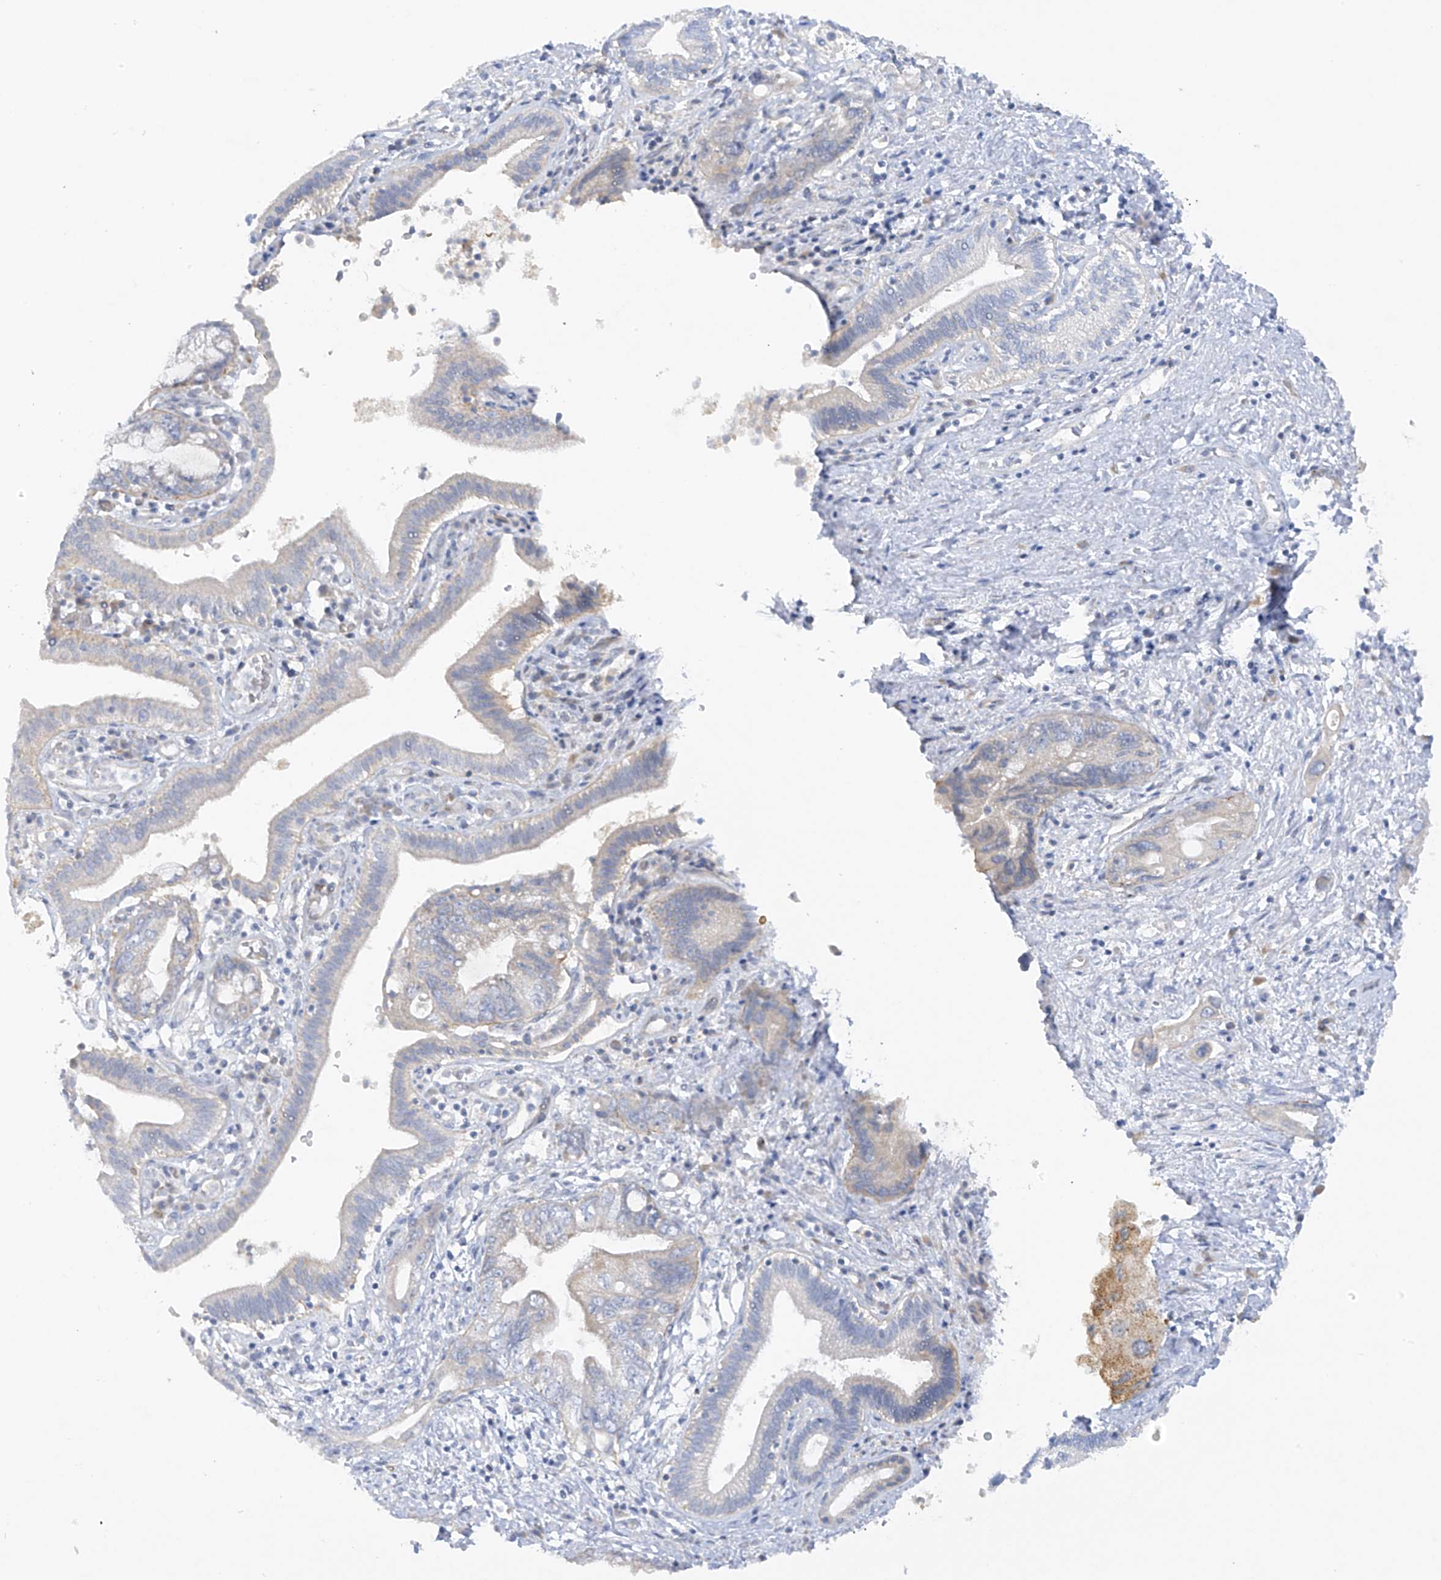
{"staining": {"intensity": "negative", "quantity": "none", "location": "none"}, "tissue": "pancreatic cancer", "cell_type": "Tumor cells", "image_type": "cancer", "snomed": [{"axis": "morphology", "description": "Adenocarcinoma, NOS"}, {"axis": "topography", "description": "Pancreas"}], "caption": "Pancreatic cancer (adenocarcinoma) stained for a protein using immunohistochemistry reveals no staining tumor cells.", "gene": "METTL18", "patient": {"sex": "female", "age": 73}}